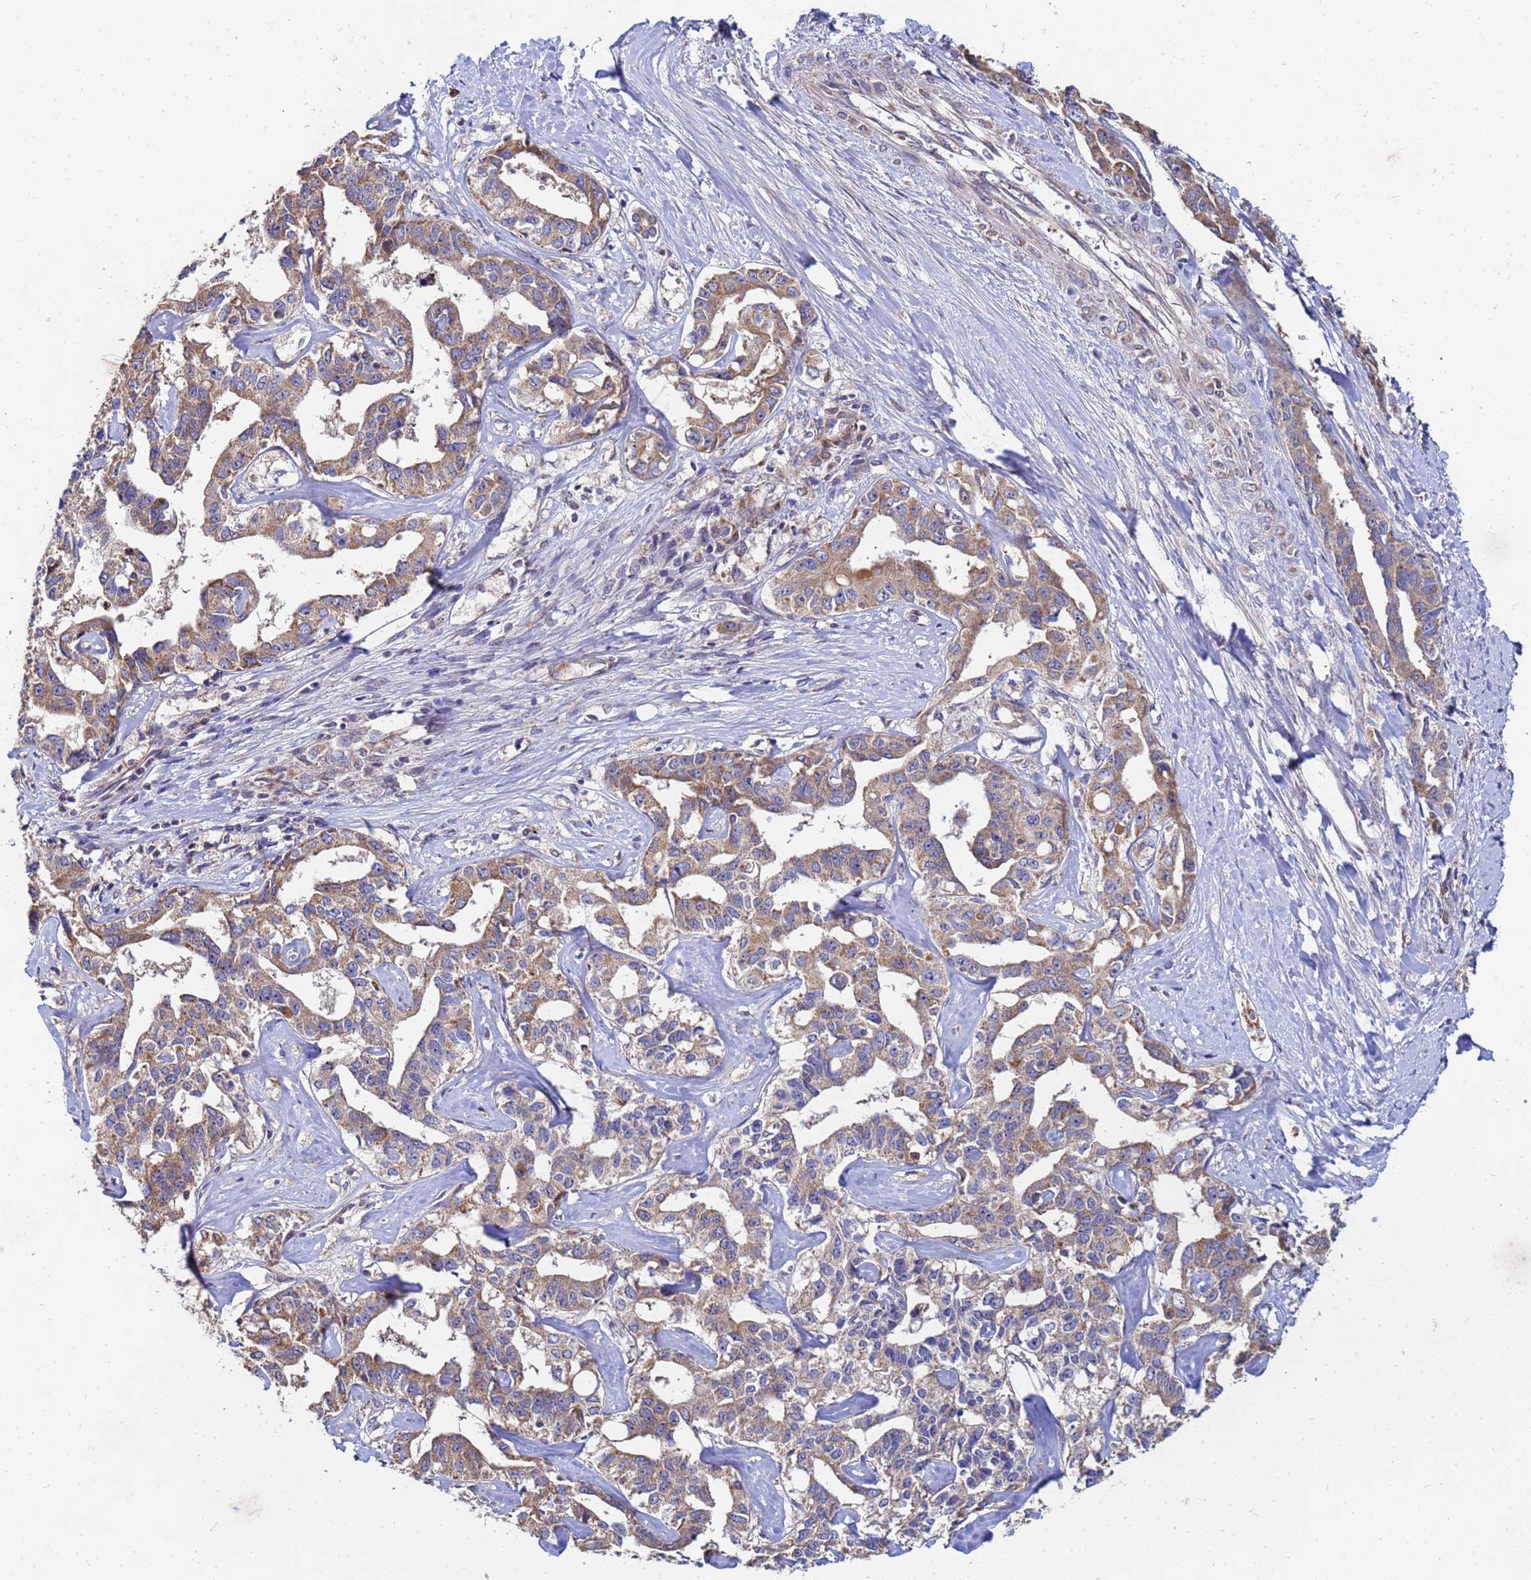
{"staining": {"intensity": "moderate", "quantity": ">75%", "location": "cytoplasmic/membranous"}, "tissue": "liver cancer", "cell_type": "Tumor cells", "image_type": "cancer", "snomed": [{"axis": "morphology", "description": "Cholangiocarcinoma"}, {"axis": "topography", "description": "Liver"}], "caption": "A high-resolution image shows IHC staining of liver cancer, which reveals moderate cytoplasmic/membranous staining in approximately >75% of tumor cells.", "gene": "C5orf34", "patient": {"sex": "male", "age": 59}}